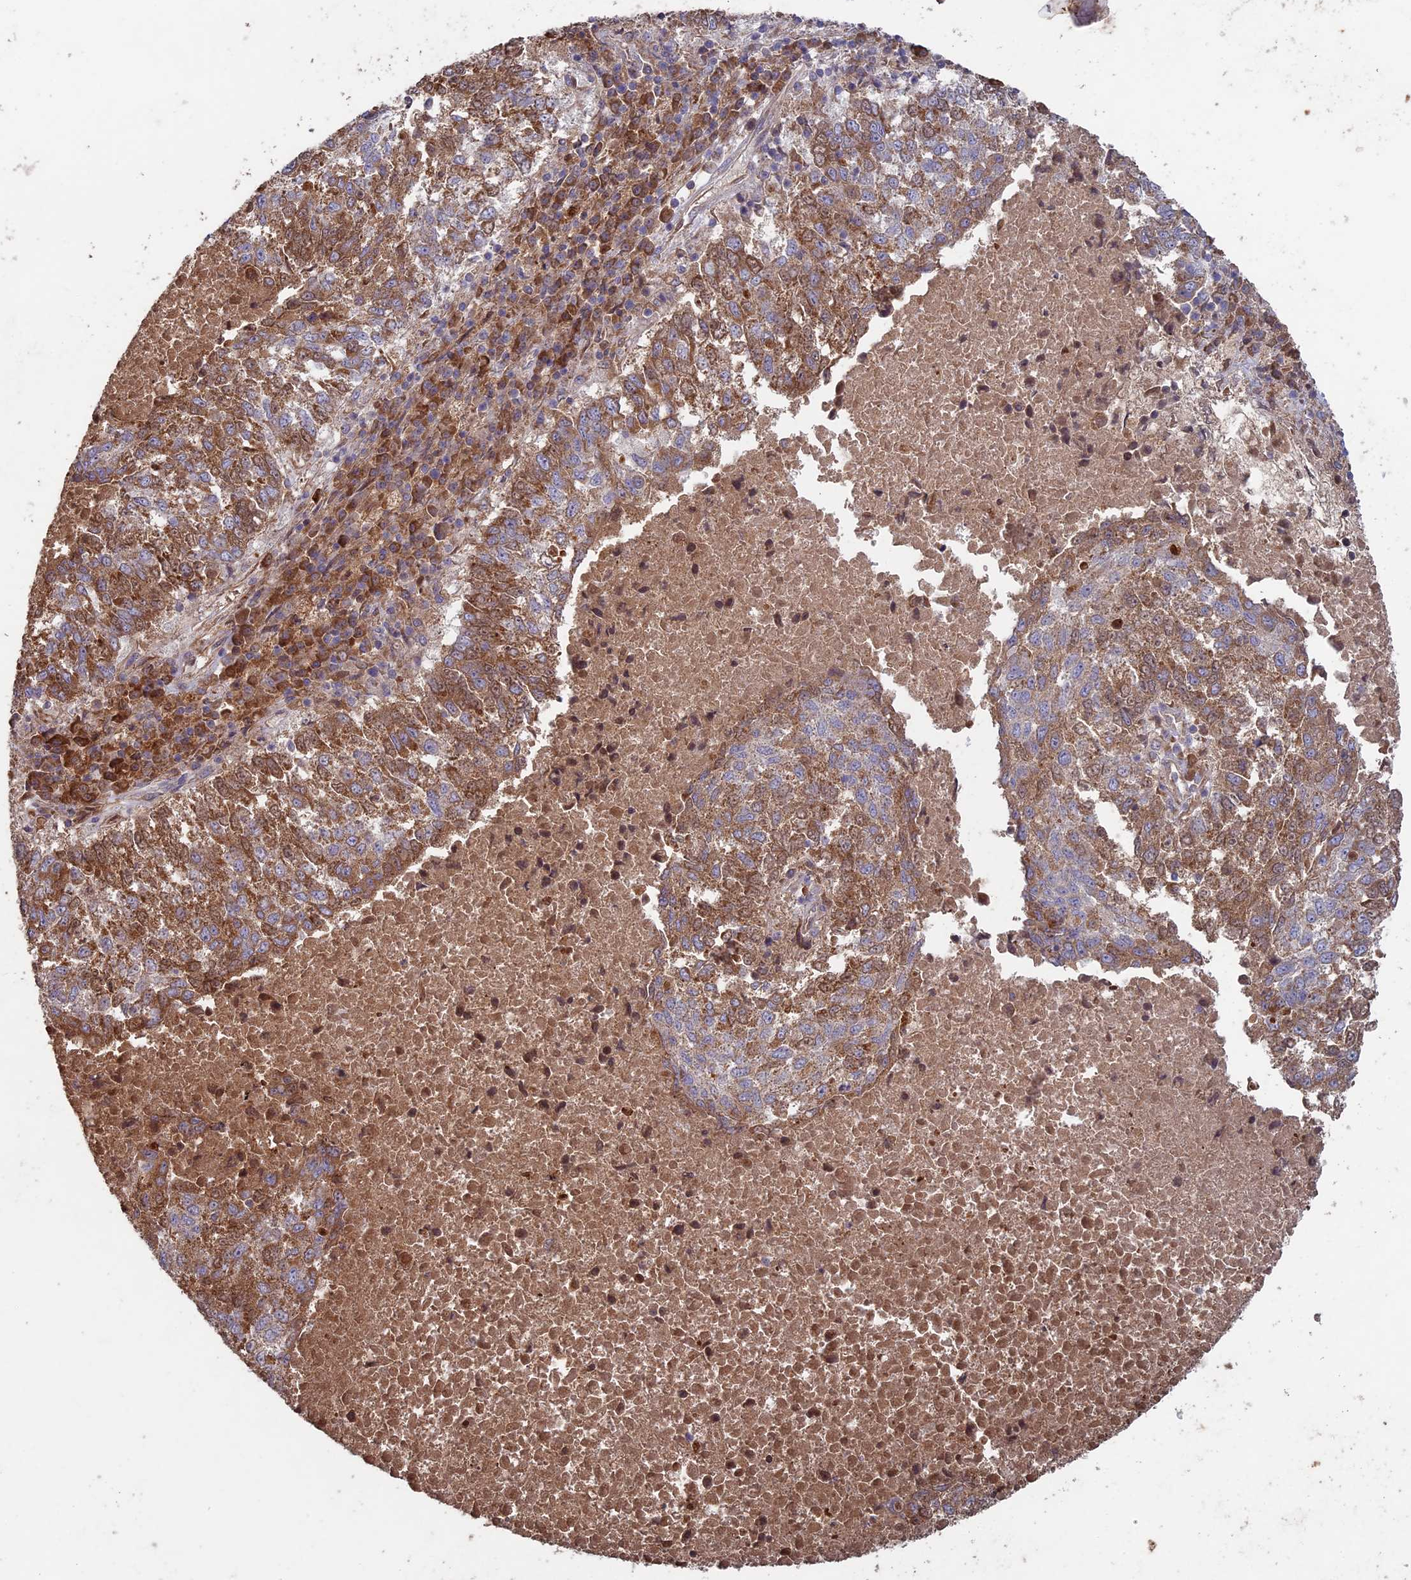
{"staining": {"intensity": "moderate", "quantity": ">75%", "location": "cytoplasmic/membranous"}, "tissue": "lung cancer", "cell_type": "Tumor cells", "image_type": "cancer", "snomed": [{"axis": "morphology", "description": "Squamous cell carcinoma, NOS"}, {"axis": "topography", "description": "Lung"}], "caption": "Immunohistochemical staining of human lung cancer (squamous cell carcinoma) demonstrates medium levels of moderate cytoplasmic/membranous expression in approximately >75% of tumor cells. Nuclei are stained in blue.", "gene": "RCCD1", "patient": {"sex": "male", "age": 73}}